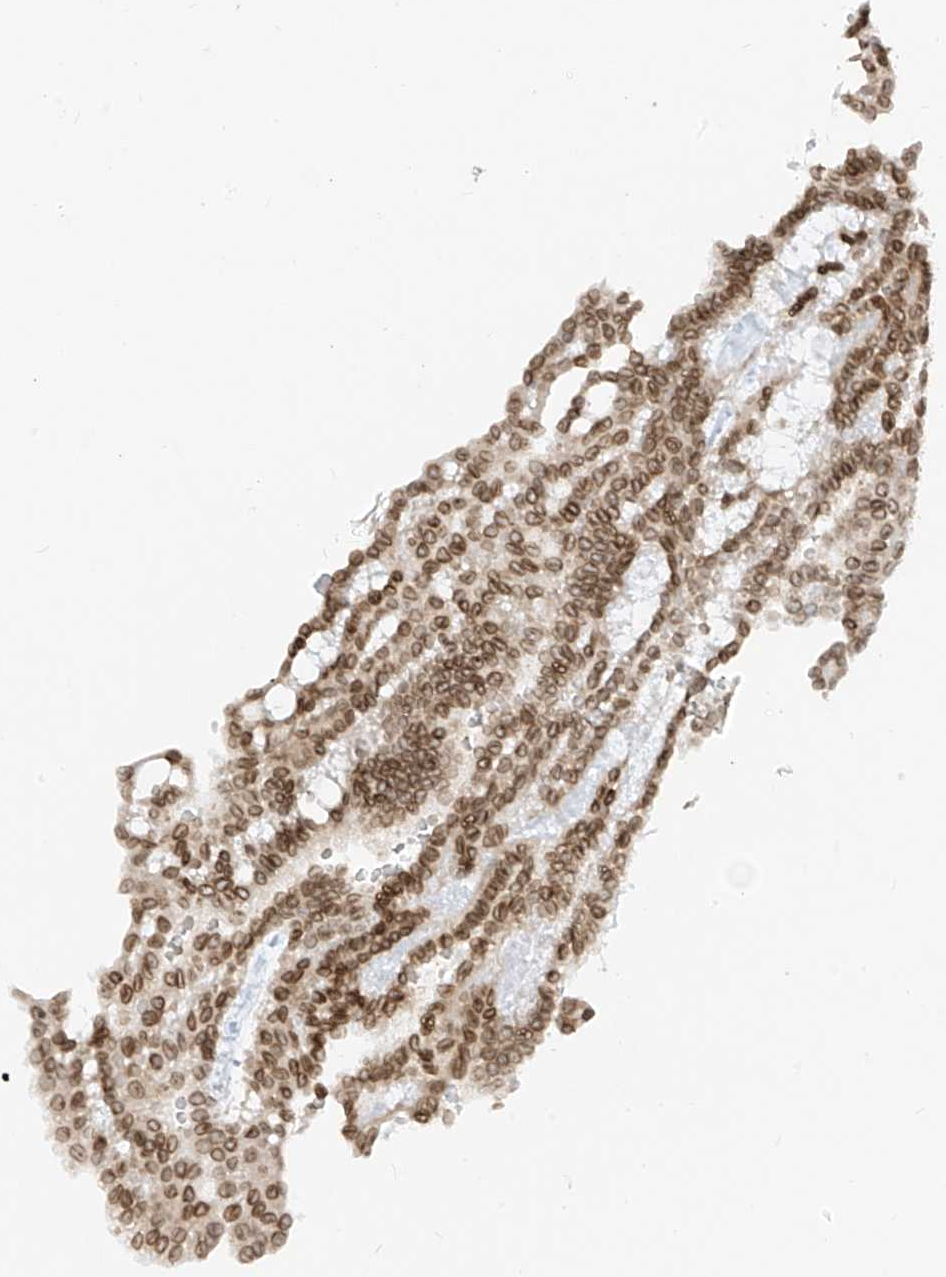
{"staining": {"intensity": "moderate", "quantity": ">75%", "location": "cytoplasmic/membranous,nuclear"}, "tissue": "renal cancer", "cell_type": "Tumor cells", "image_type": "cancer", "snomed": [{"axis": "morphology", "description": "Adenocarcinoma, NOS"}, {"axis": "topography", "description": "Kidney"}], "caption": "Protein staining of renal adenocarcinoma tissue shows moderate cytoplasmic/membranous and nuclear staining in approximately >75% of tumor cells. The protein of interest is shown in brown color, while the nuclei are stained blue.", "gene": "SAMD15", "patient": {"sex": "male", "age": 63}}